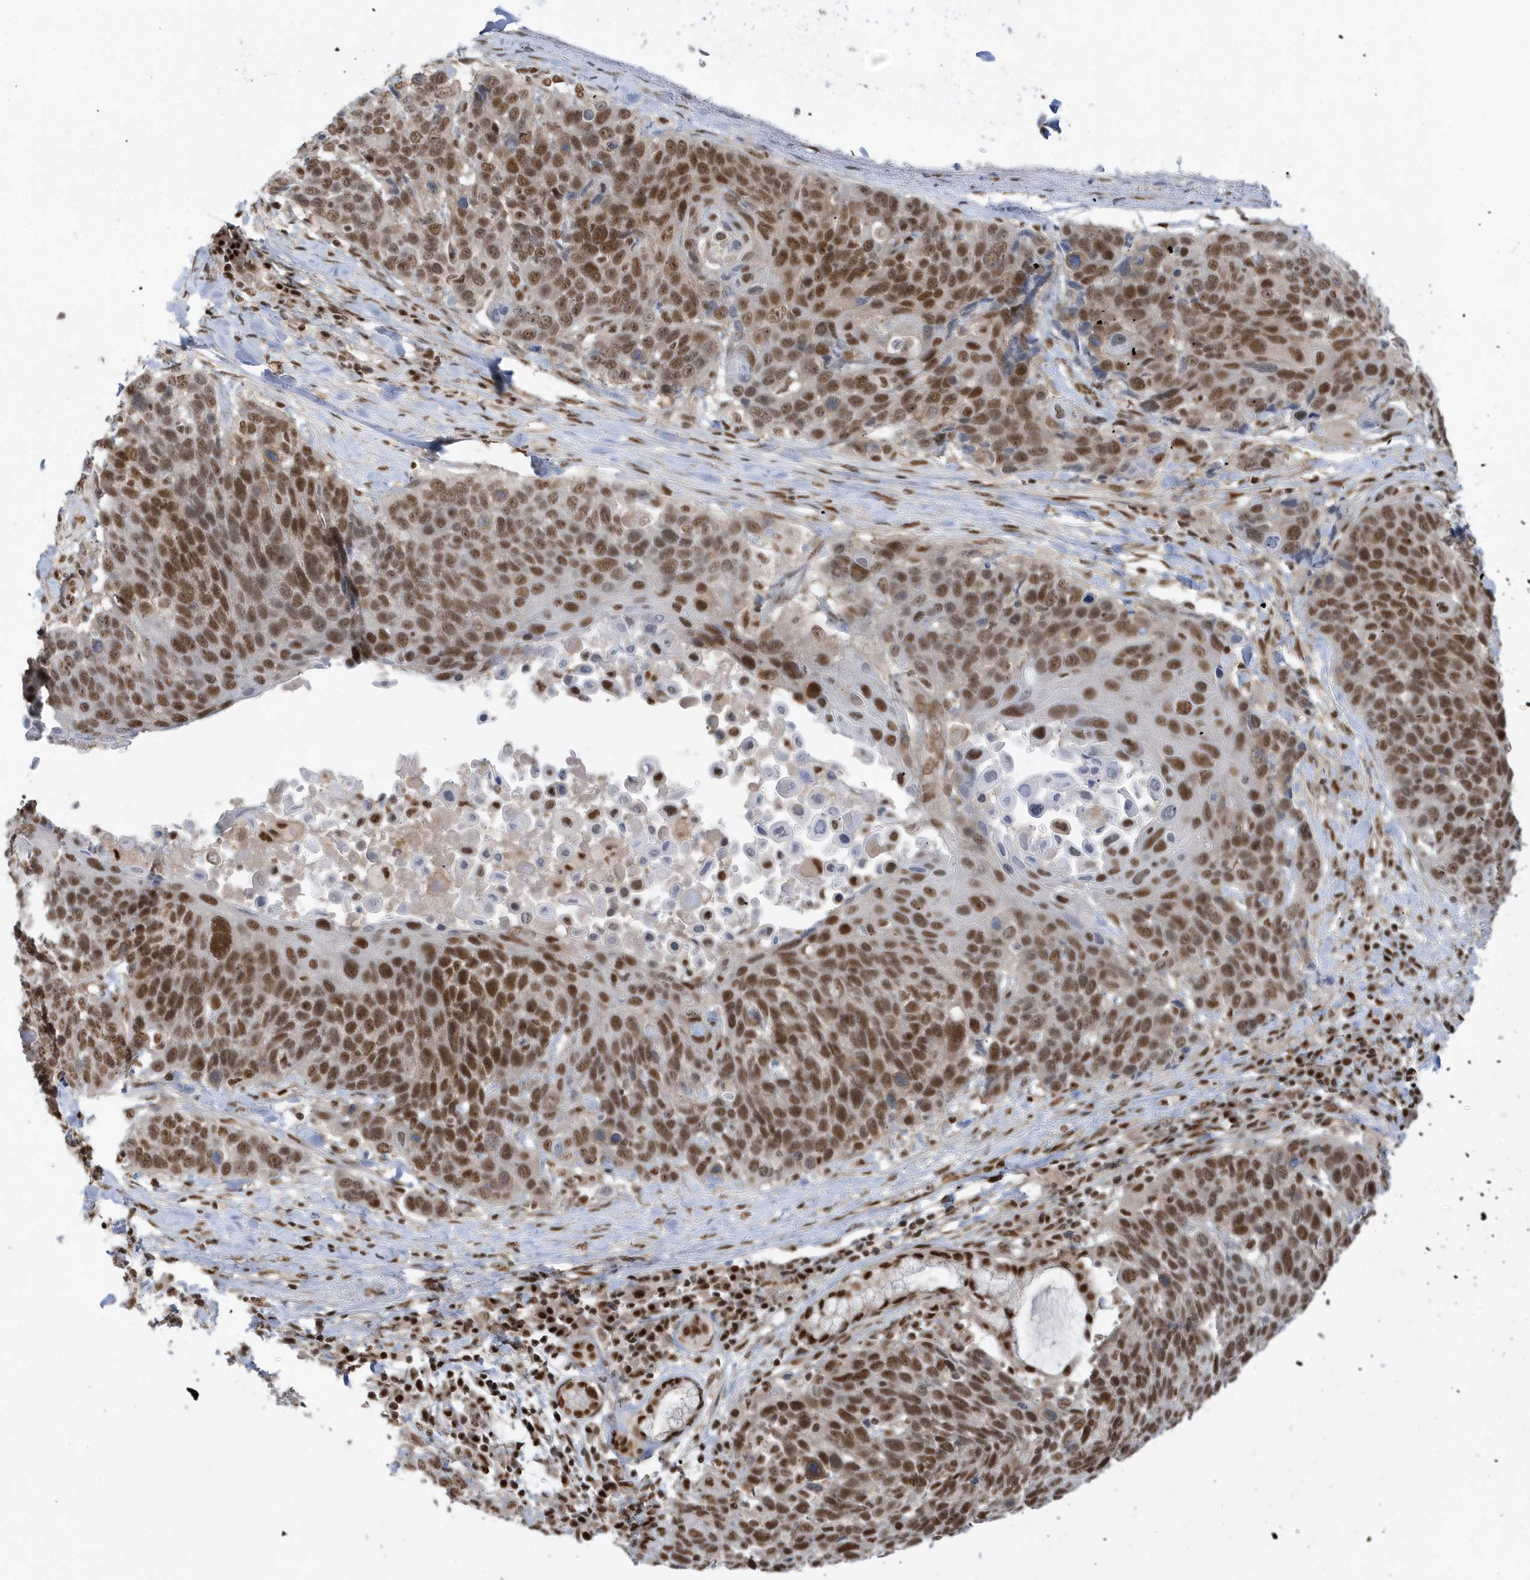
{"staining": {"intensity": "moderate", "quantity": ">75%", "location": "nuclear"}, "tissue": "lung cancer", "cell_type": "Tumor cells", "image_type": "cancer", "snomed": [{"axis": "morphology", "description": "Squamous cell carcinoma, NOS"}, {"axis": "topography", "description": "Lung"}], "caption": "IHC (DAB (3,3'-diaminobenzidine)) staining of squamous cell carcinoma (lung) reveals moderate nuclear protein expression in about >75% of tumor cells.", "gene": "SEPHS1", "patient": {"sex": "male", "age": 66}}